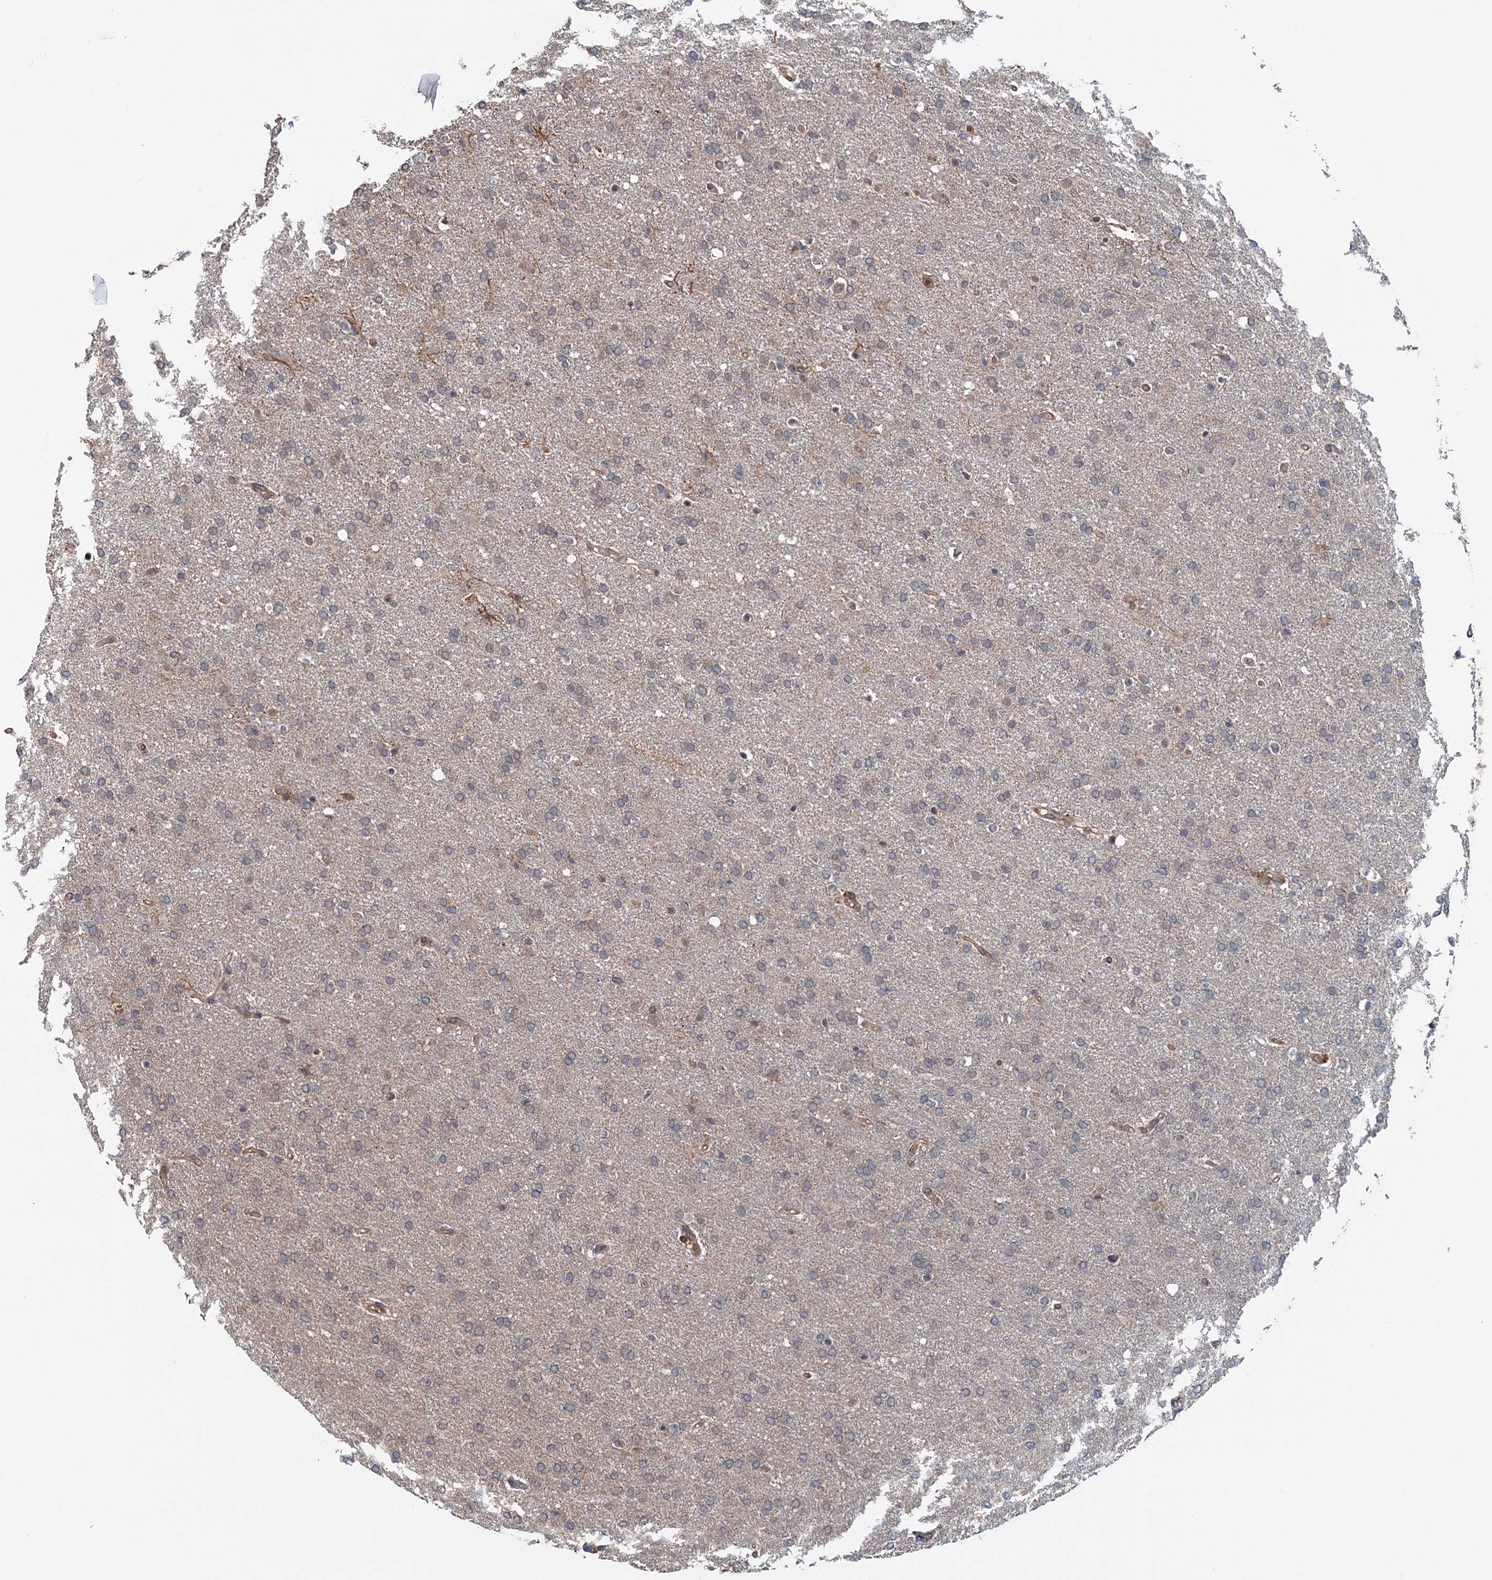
{"staining": {"intensity": "negative", "quantity": "none", "location": "none"}, "tissue": "glioma", "cell_type": "Tumor cells", "image_type": "cancer", "snomed": [{"axis": "morphology", "description": "Glioma, malignant, High grade"}, {"axis": "topography", "description": "Brain"}], "caption": "DAB (3,3'-diaminobenzidine) immunohistochemical staining of human high-grade glioma (malignant) shows no significant expression in tumor cells. Nuclei are stained in blue.", "gene": "ZNF527", "patient": {"sex": "male", "age": 72}}